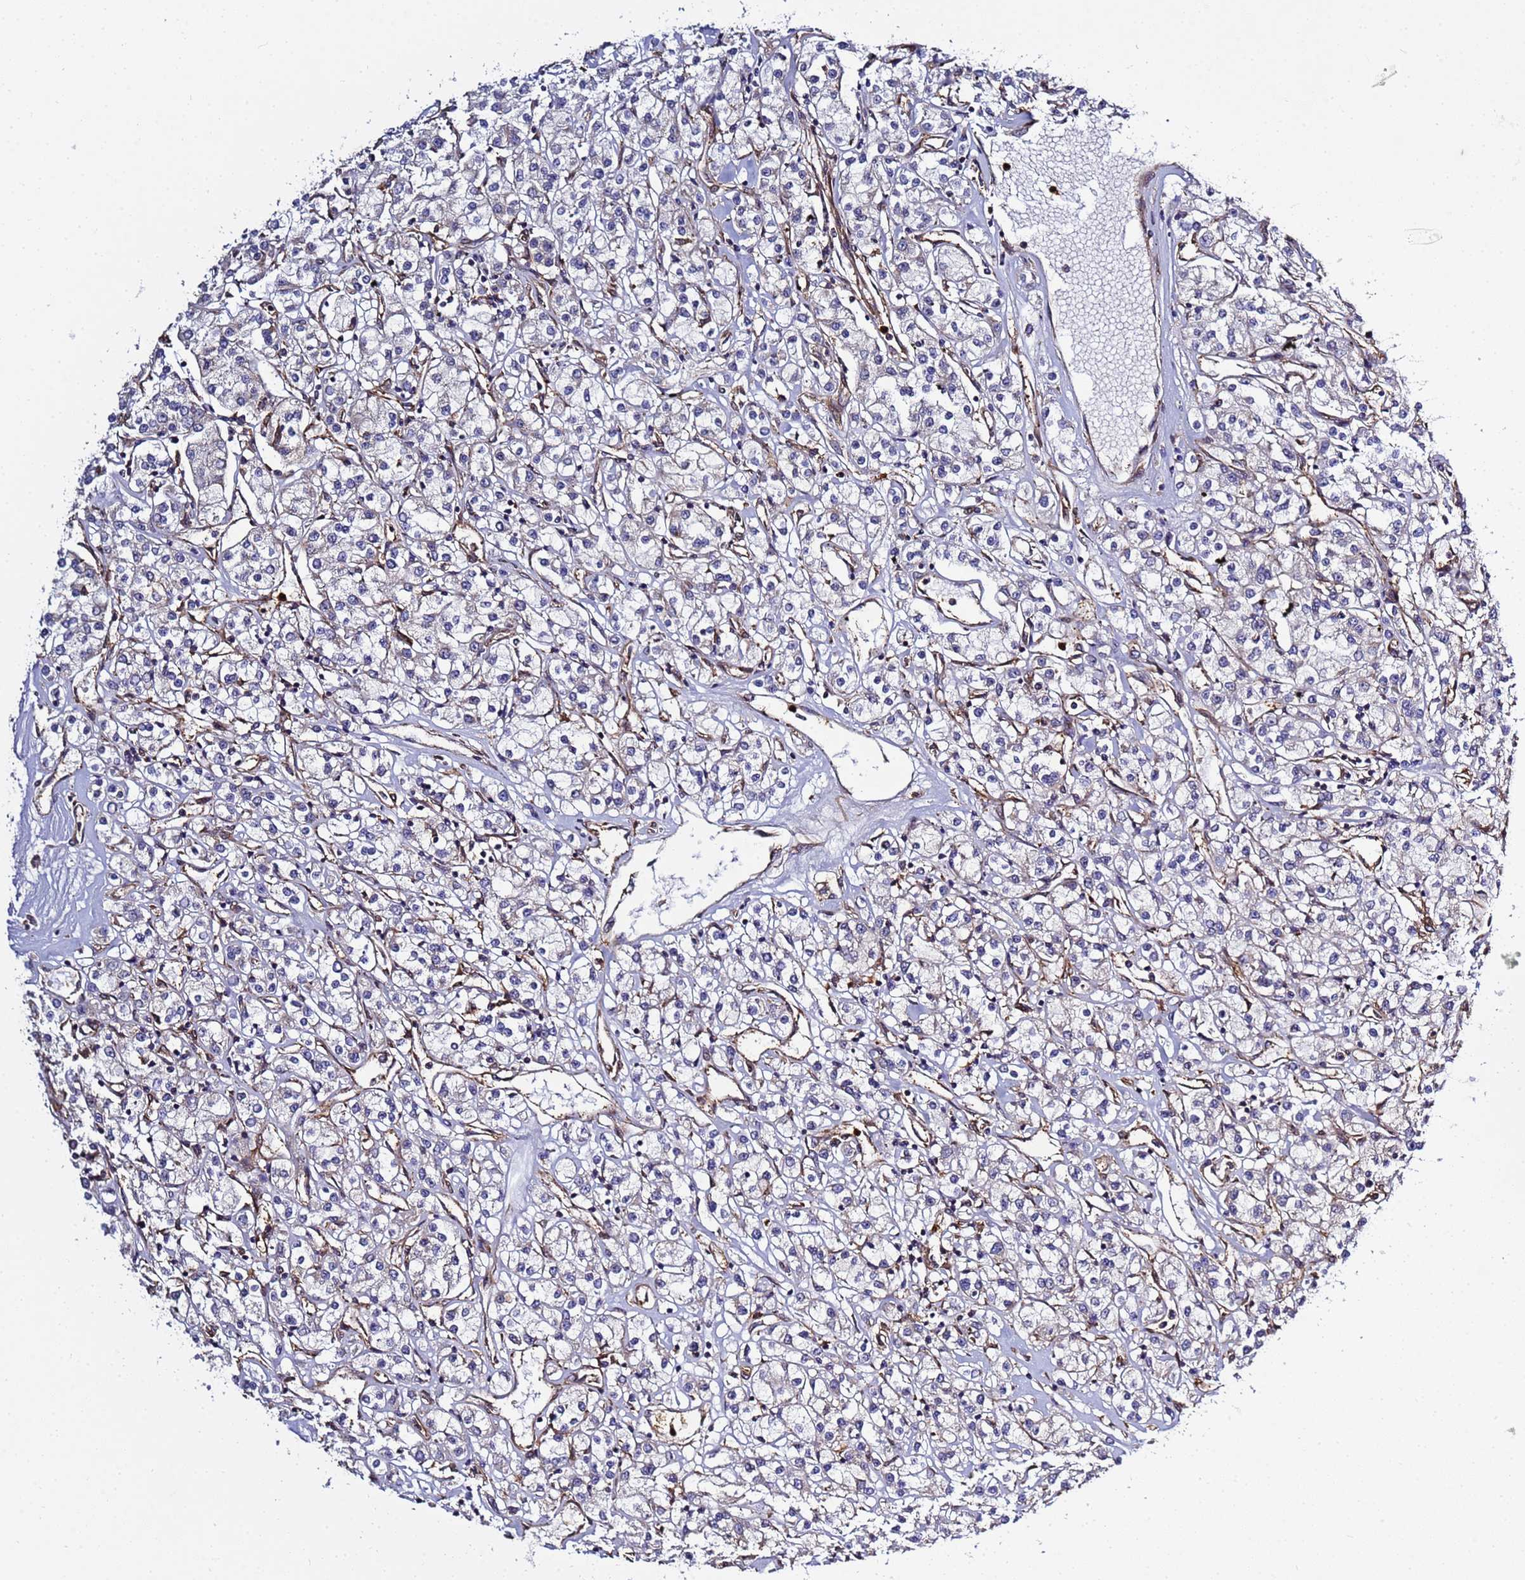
{"staining": {"intensity": "weak", "quantity": "25%-75%", "location": "cytoplasmic/membranous"}, "tissue": "renal cancer", "cell_type": "Tumor cells", "image_type": "cancer", "snomed": [{"axis": "morphology", "description": "Adenocarcinoma, NOS"}, {"axis": "topography", "description": "Kidney"}], "caption": "Human renal cancer stained for a protein (brown) demonstrates weak cytoplasmic/membranous positive positivity in about 25%-75% of tumor cells.", "gene": "C8orf34", "patient": {"sex": "female", "age": 59}}